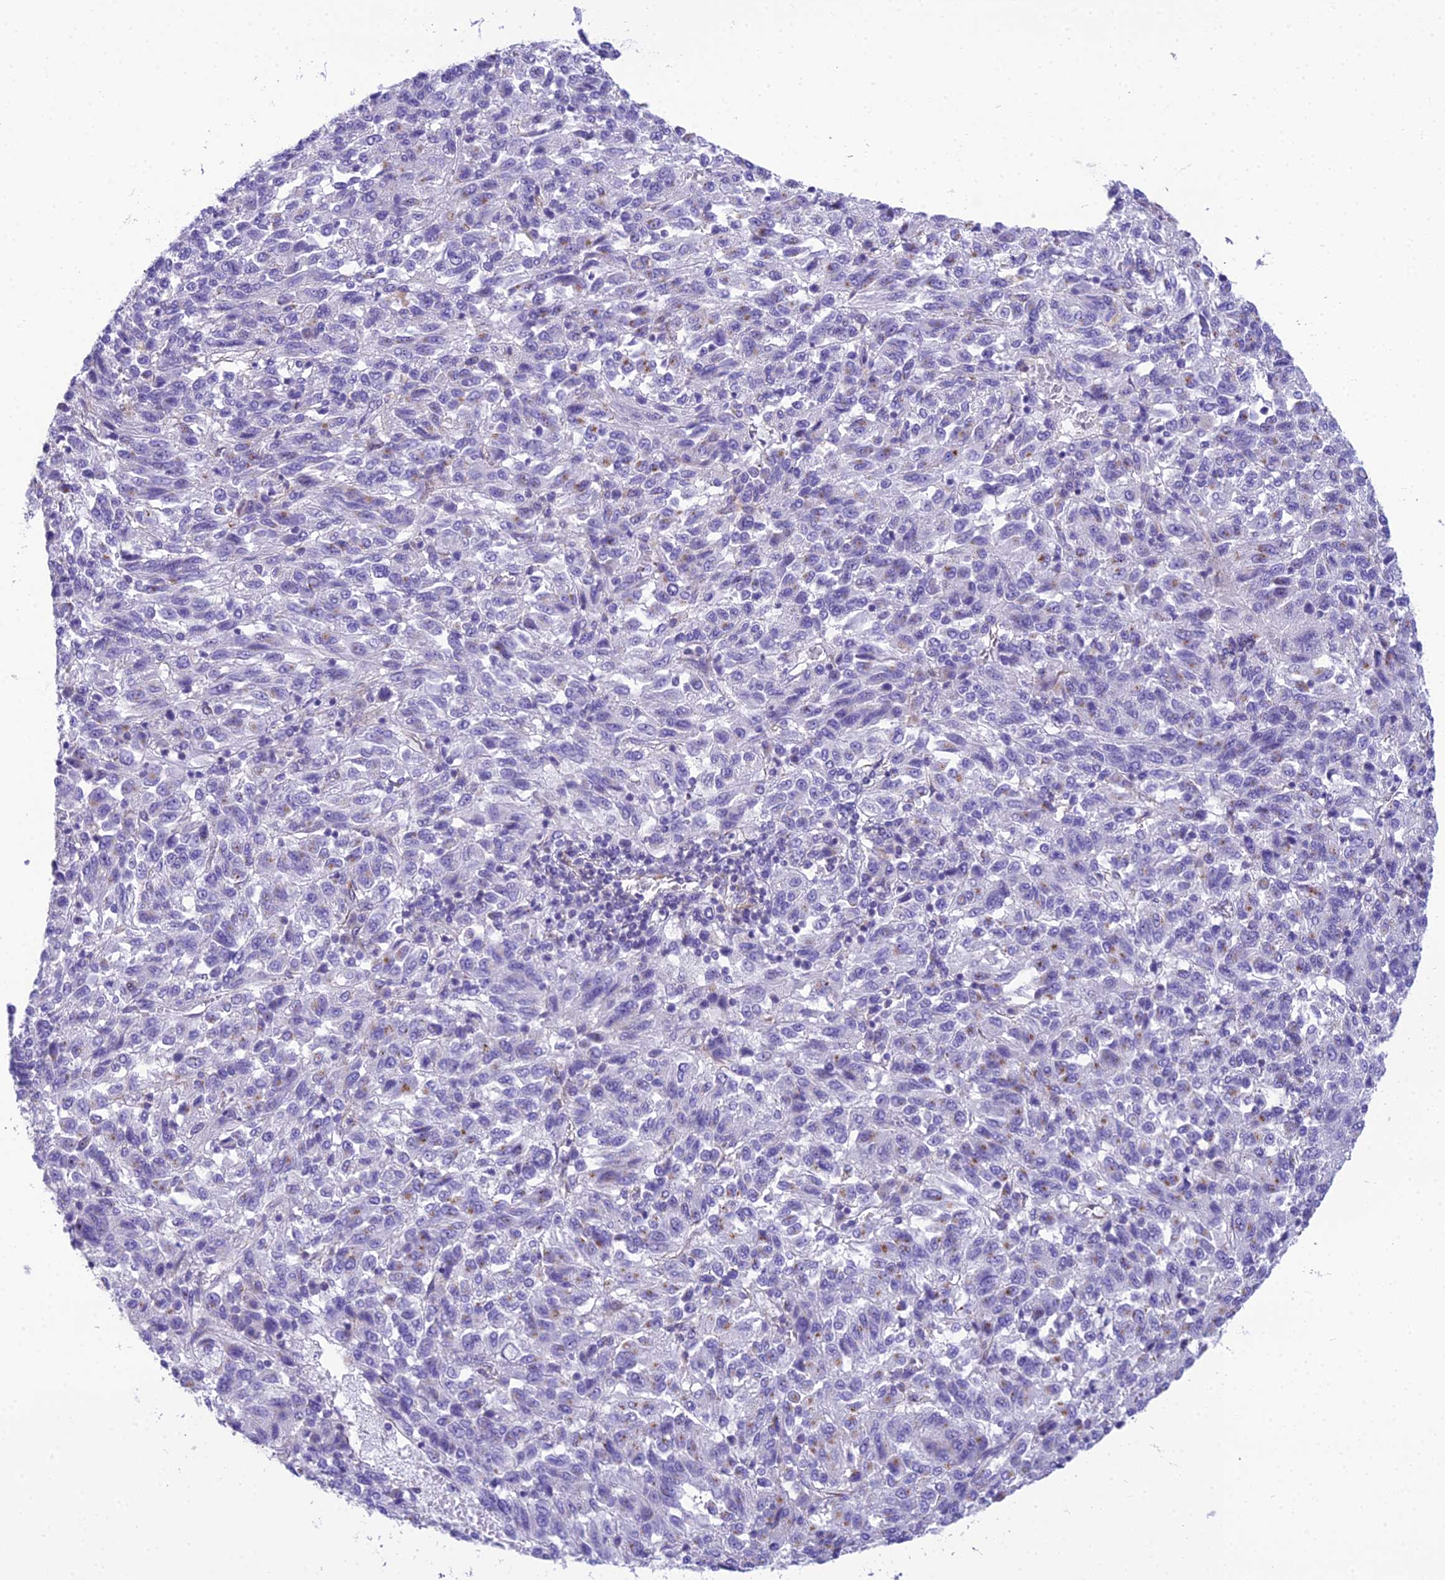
{"staining": {"intensity": "negative", "quantity": "none", "location": "none"}, "tissue": "melanoma", "cell_type": "Tumor cells", "image_type": "cancer", "snomed": [{"axis": "morphology", "description": "Malignant melanoma, Metastatic site"}, {"axis": "topography", "description": "Lung"}], "caption": "Immunohistochemical staining of human melanoma demonstrates no significant staining in tumor cells.", "gene": "GFRA1", "patient": {"sex": "male", "age": 64}}